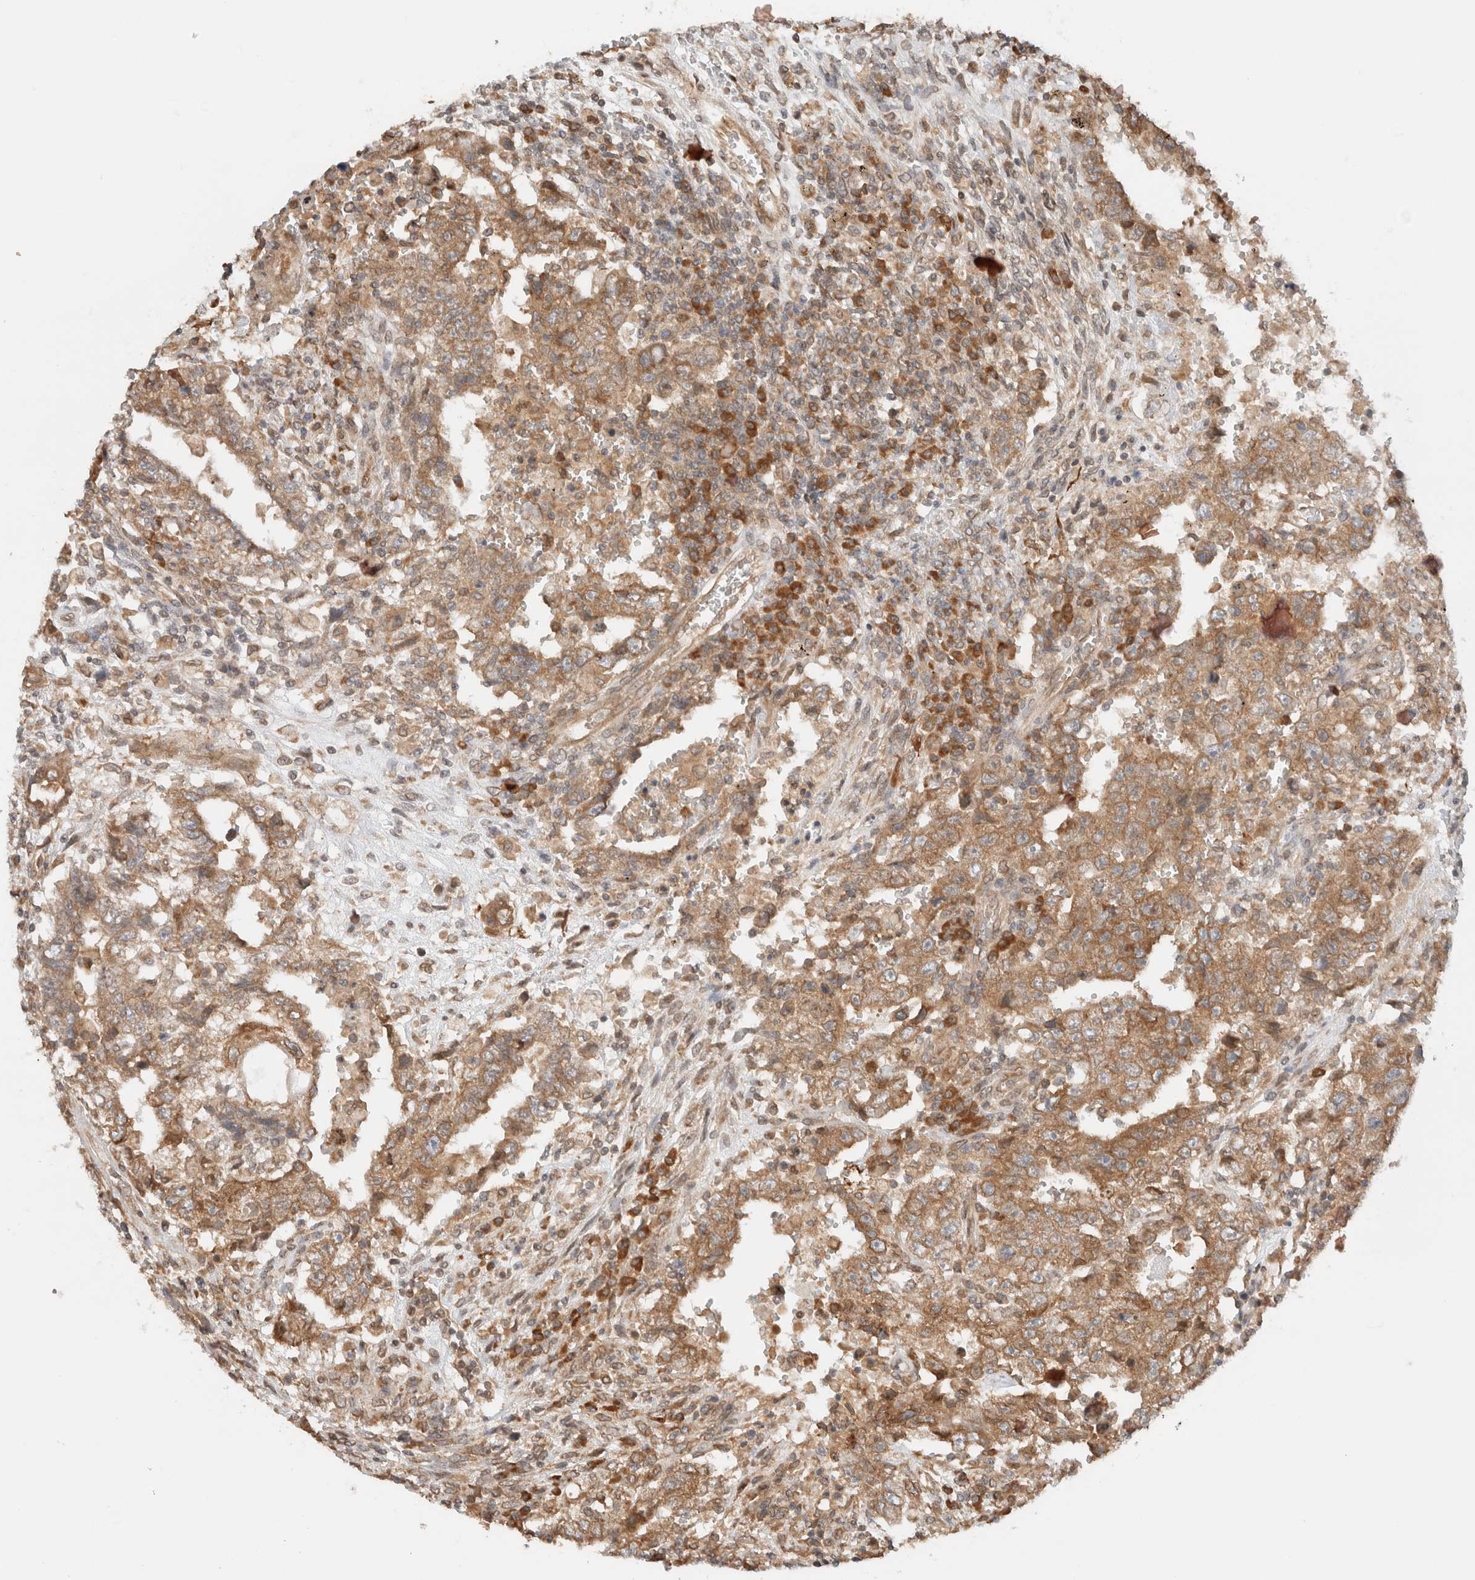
{"staining": {"intensity": "moderate", "quantity": ">75%", "location": "cytoplasmic/membranous"}, "tissue": "testis cancer", "cell_type": "Tumor cells", "image_type": "cancer", "snomed": [{"axis": "morphology", "description": "Carcinoma, Embryonal, NOS"}, {"axis": "topography", "description": "Testis"}], "caption": "Approximately >75% of tumor cells in human testis cancer demonstrate moderate cytoplasmic/membranous protein expression as visualized by brown immunohistochemical staining.", "gene": "ARFGEF2", "patient": {"sex": "male", "age": 26}}